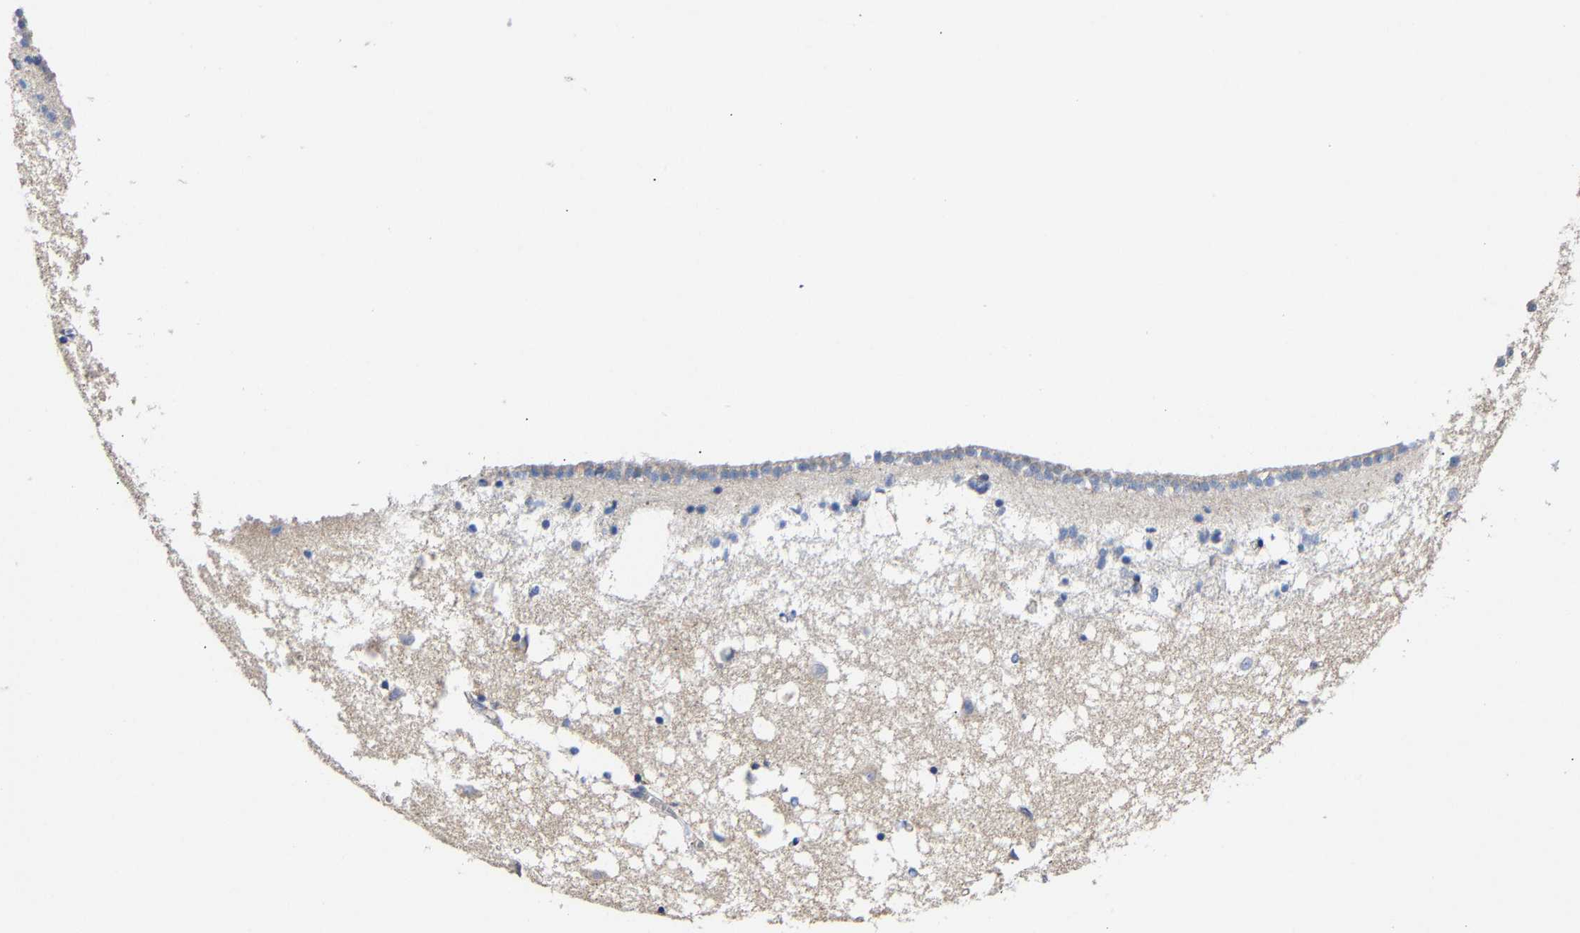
{"staining": {"intensity": "negative", "quantity": "none", "location": "none"}, "tissue": "caudate", "cell_type": "Glial cells", "image_type": "normal", "snomed": [{"axis": "morphology", "description": "Normal tissue, NOS"}, {"axis": "topography", "description": "Lateral ventricle wall"}], "caption": "Immunohistochemistry (IHC) of benign caudate exhibits no staining in glial cells.", "gene": "PPP1R15A", "patient": {"sex": "male", "age": 45}}